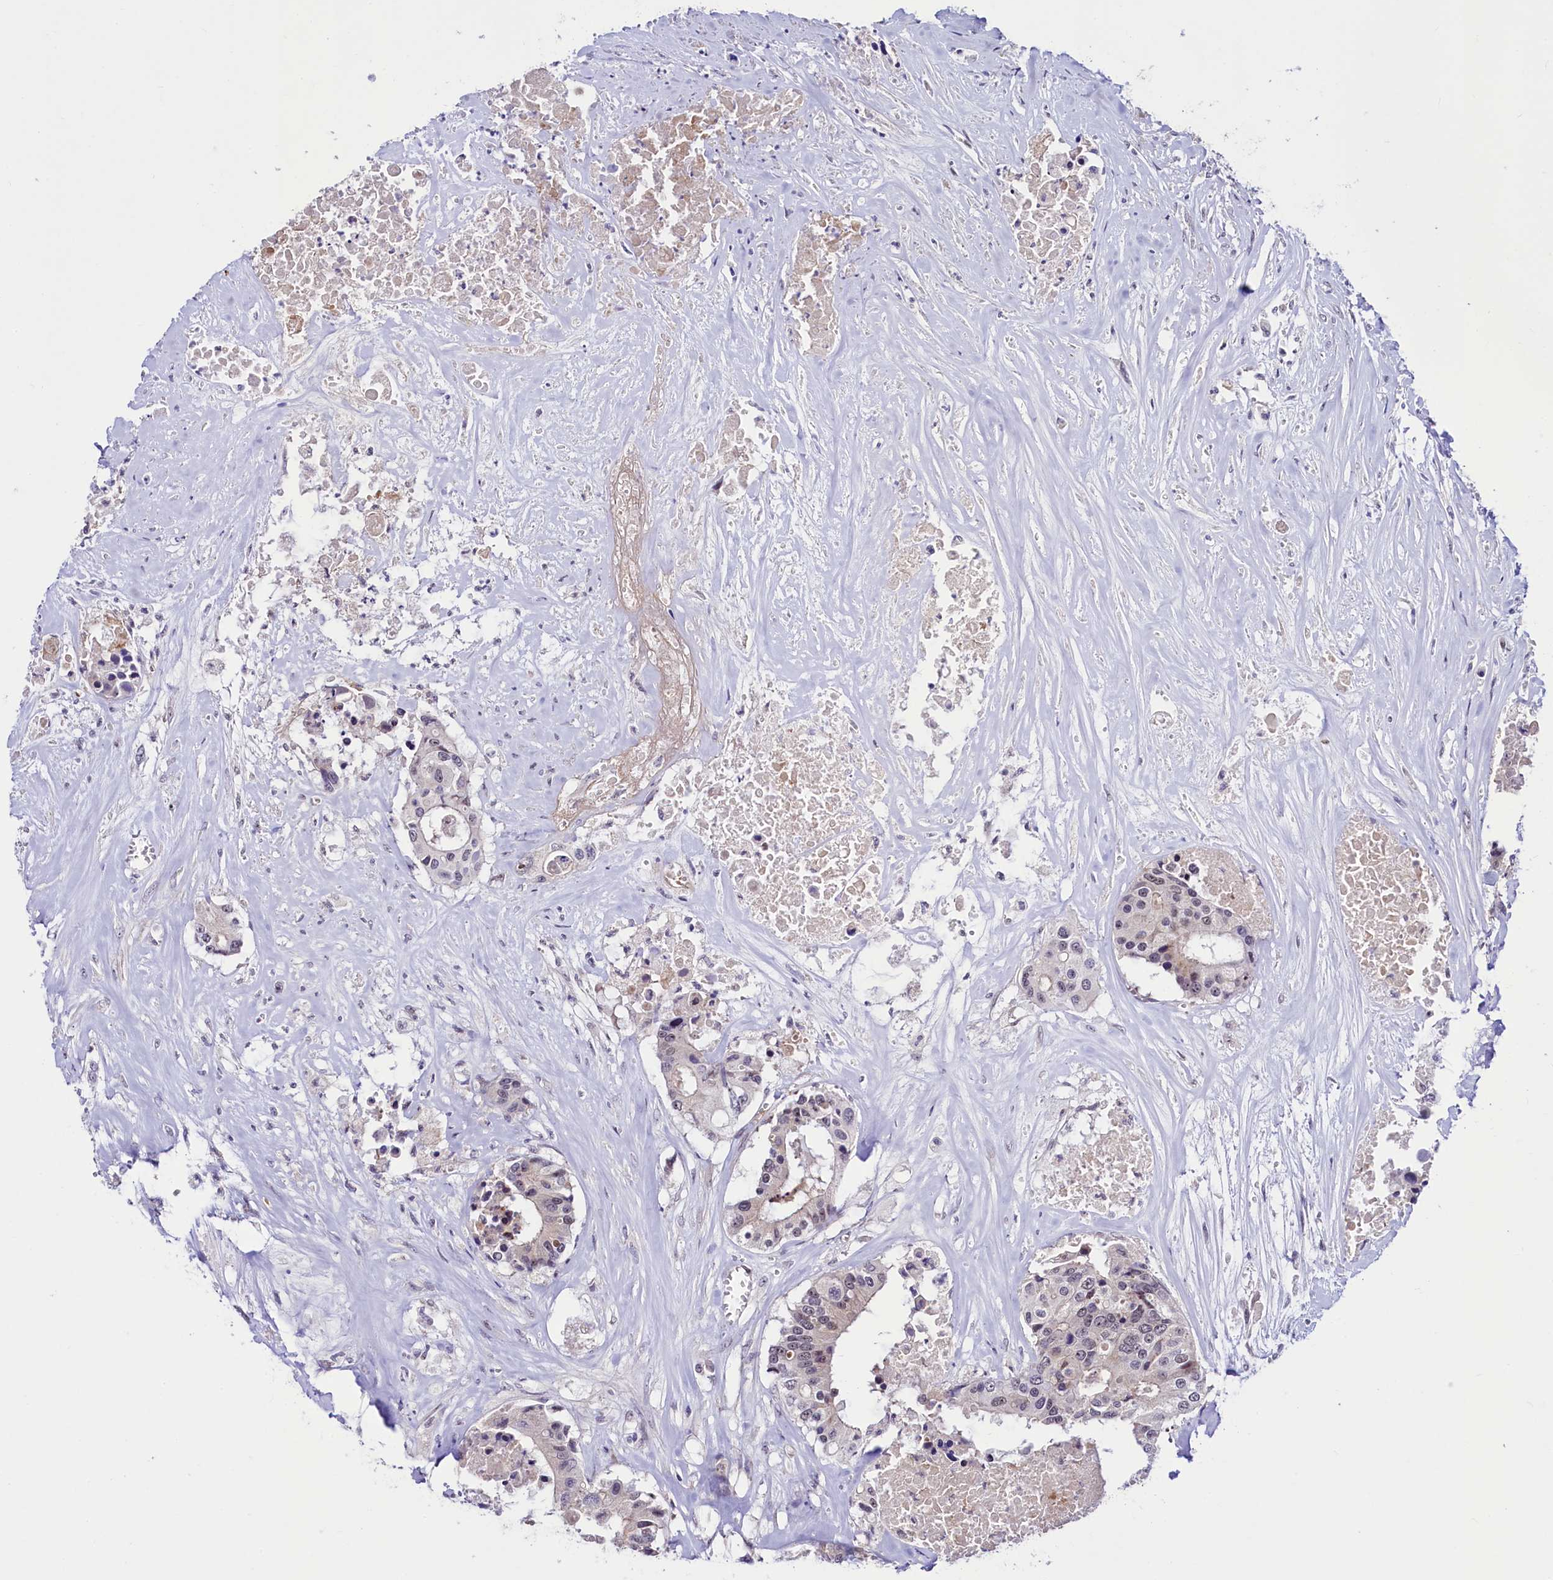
{"staining": {"intensity": "weak", "quantity": "<25%", "location": "nuclear"}, "tissue": "colorectal cancer", "cell_type": "Tumor cells", "image_type": "cancer", "snomed": [{"axis": "morphology", "description": "Adenocarcinoma, NOS"}, {"axis": "topography", "description": "Colon"}], "caption": "Colorectal adenocarcinoma was stained to show a protein in brown. There is no significant positivity in tumor cells.", "gene": "LEUTX", "patient": {"sex": "male", "age": 77}}